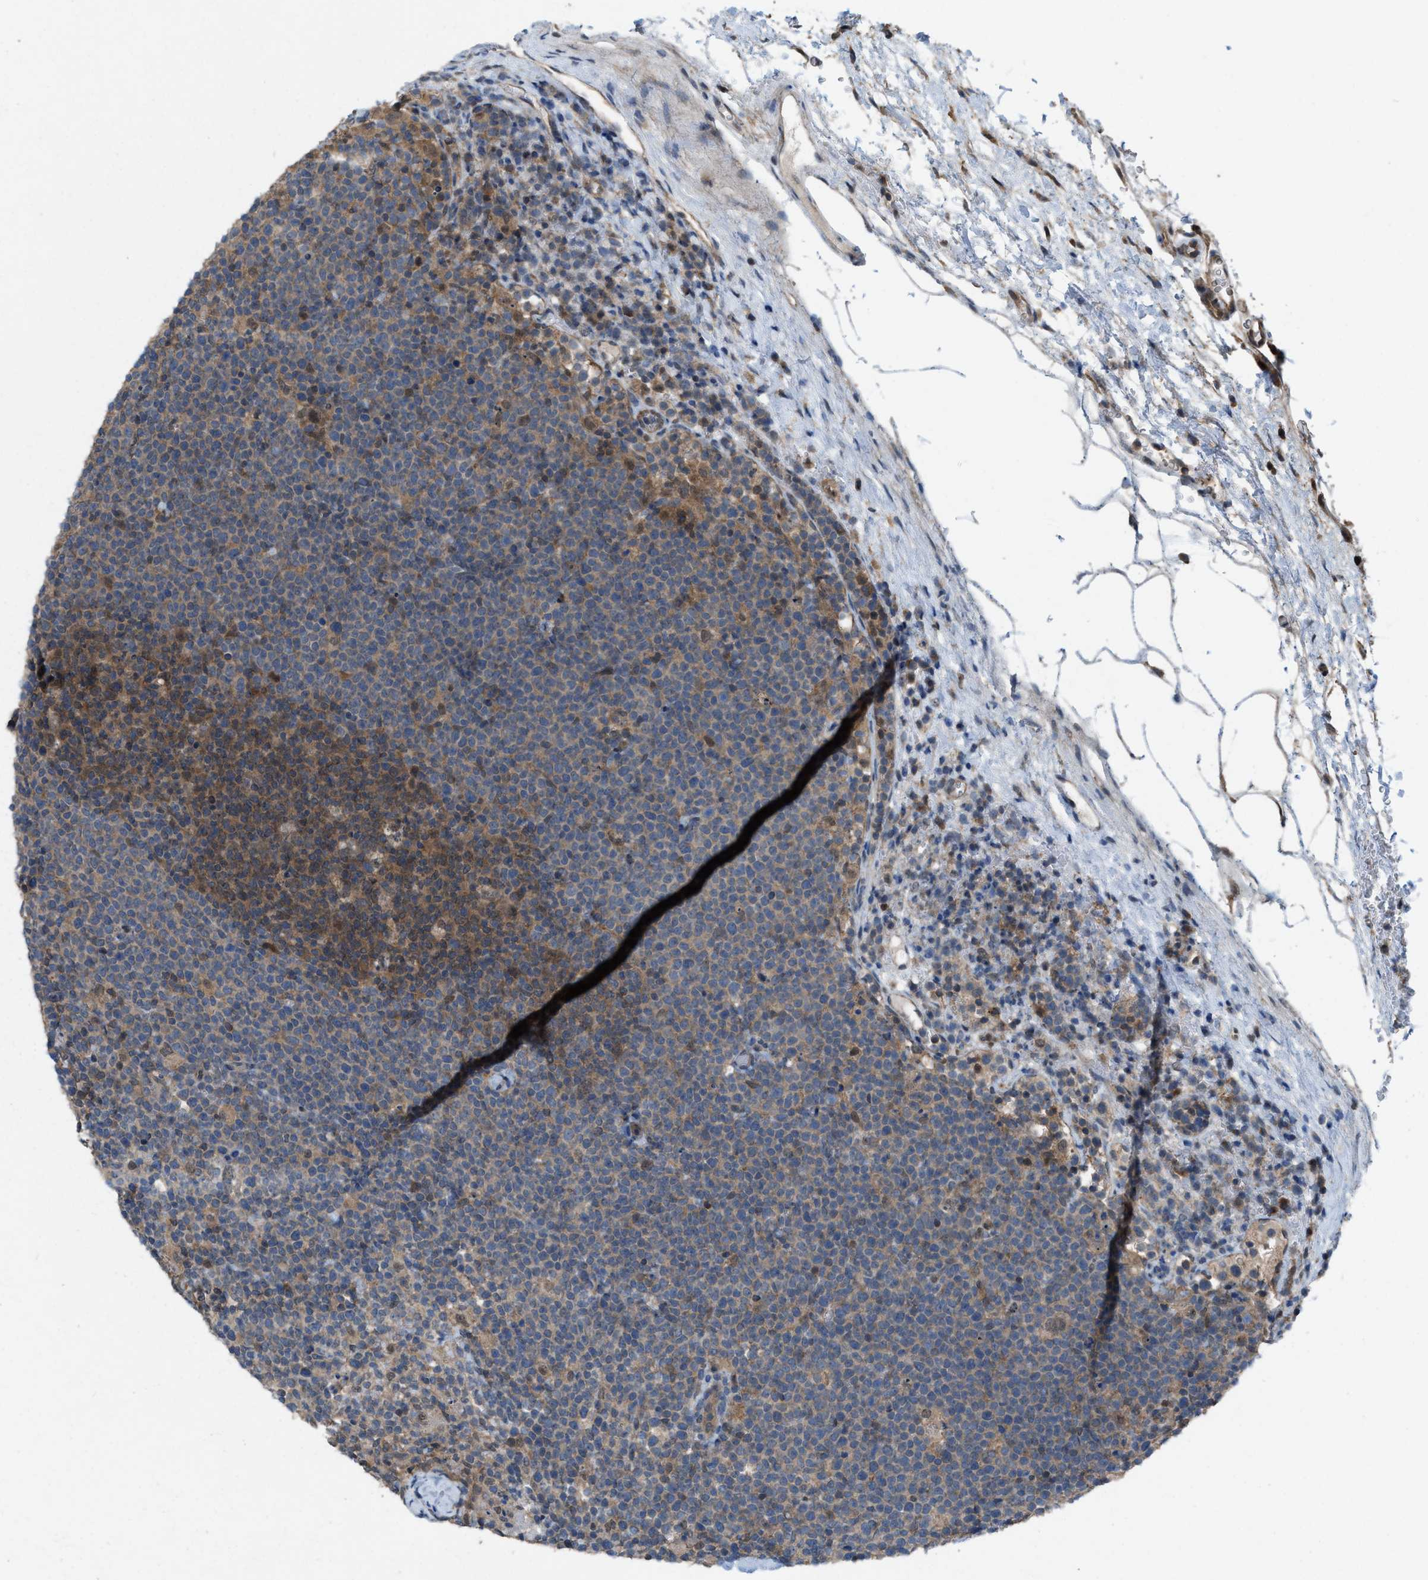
{"staining": {"intensity": "weak", "quantity": ">75%", "location": "cytoplasmic/membranous"}, "tissue": "lymphoma", "cell_type": "Tumor cells", "image_type": "cancer", "snomed": [{"axis": "morphology", "description": "Malignant lymphoma, non-Hodgkin's type, High grade"}, {"axis": "topography", "description": "Lymph node"}], "caption": "Tumor cells demonstrate low levels of weak cytoplasmic/membranous staining in approximately >75% of cells in human lymphoma.", "gene": "PLAA", "patient": {"sex": "male", "age": 61}}